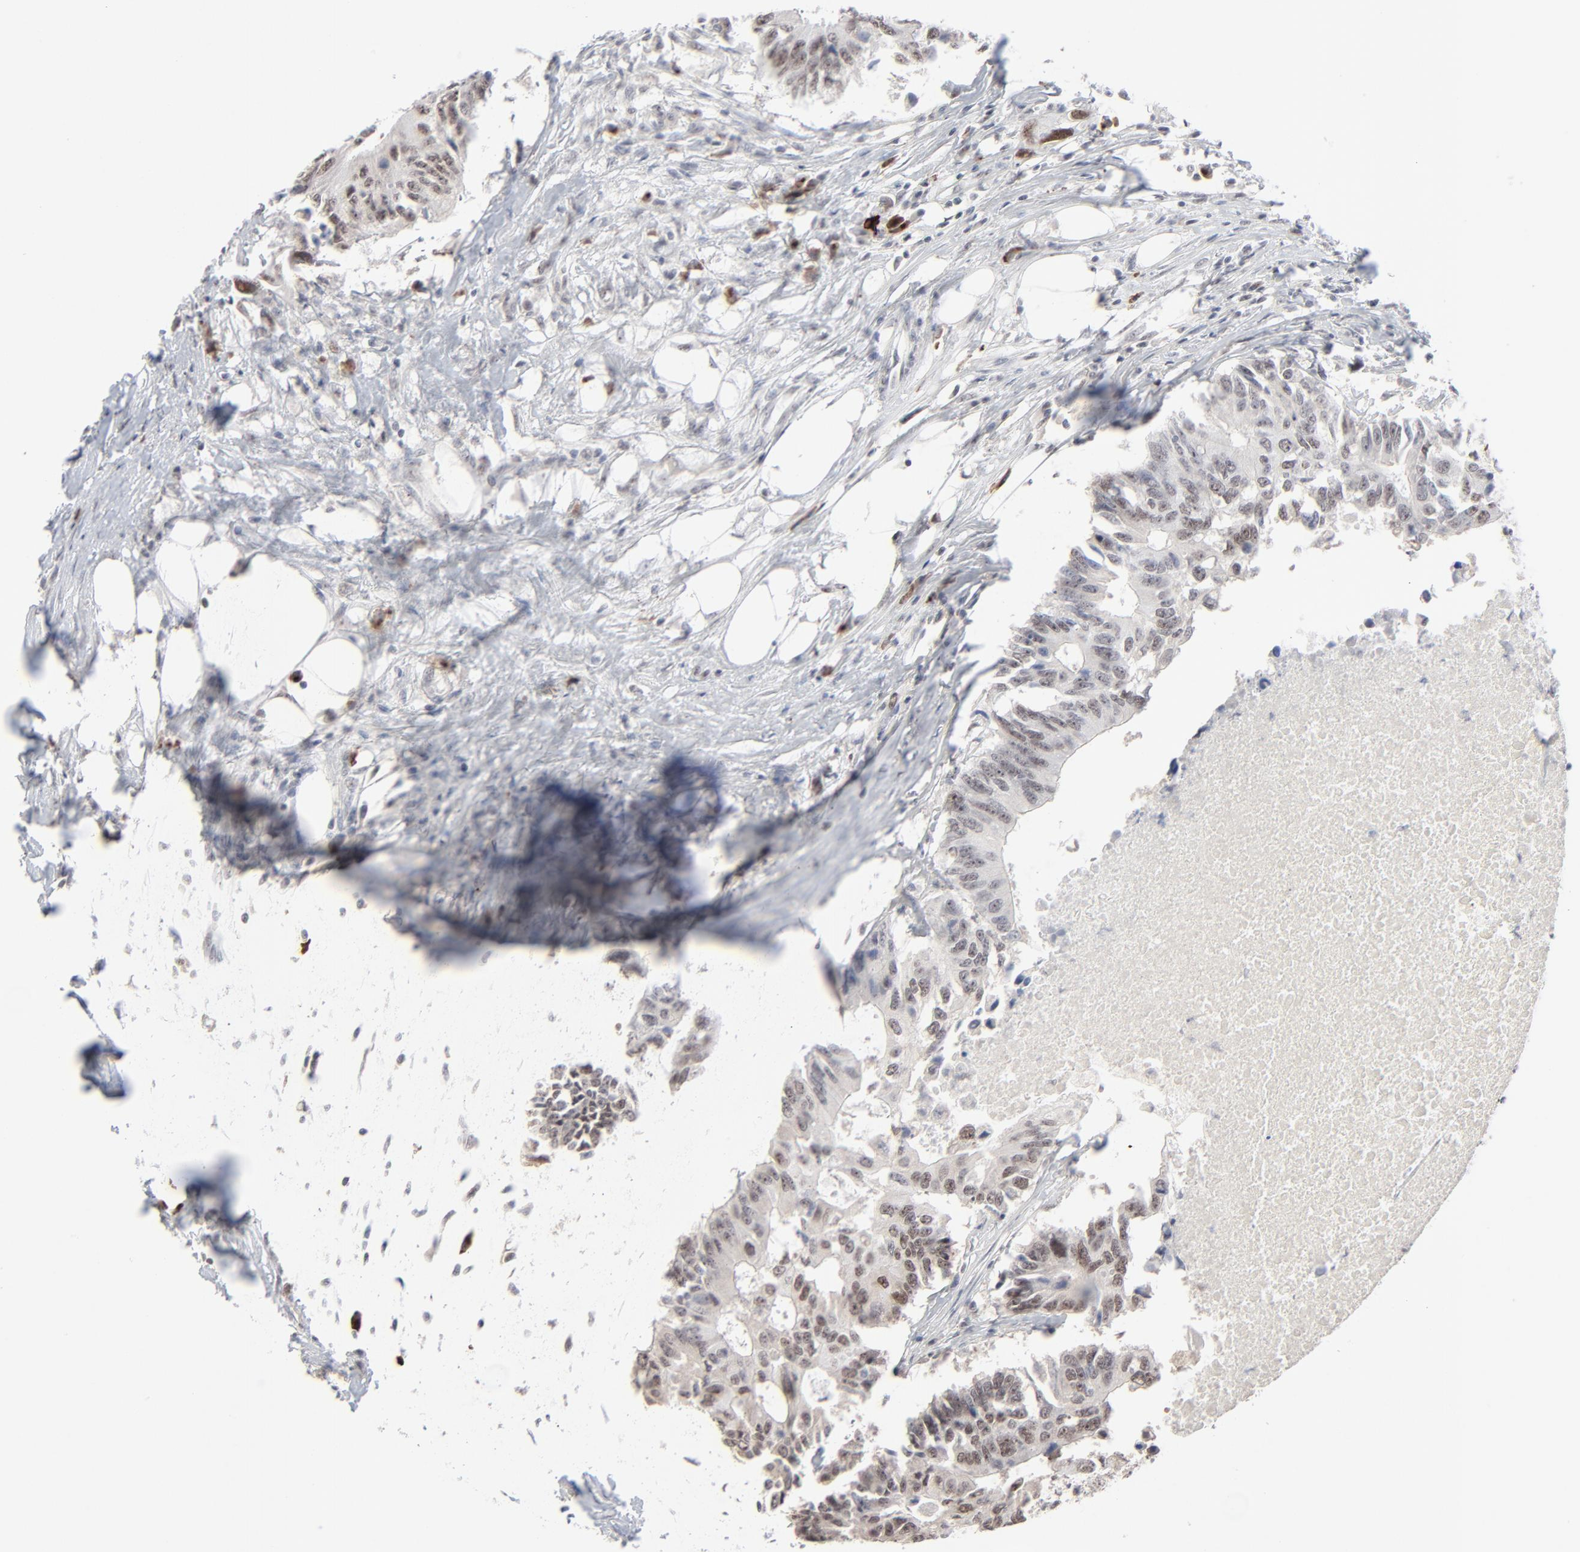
{"staining": {"intensity": "moderate", "quantity": ">75%", "location": "nuclear"}, "tissue": "colorectal cancer", "cell_type": "Tumor cells", "image_type": "cancer", "snomed": [{"axis": "morphology", "description": "Adenocarcinoma, NOS"}, {"axis": "topography", "description": "Colon"}], "caption": "Protein expression by immunohistochemistry (IHC) reveals moderate nuclear expression in approximately >75% of tumor cells in adenocarcinoma (colorectal).", "gene": "MPHOSPH6", "patient": {"sex": "male", "age": 71}}